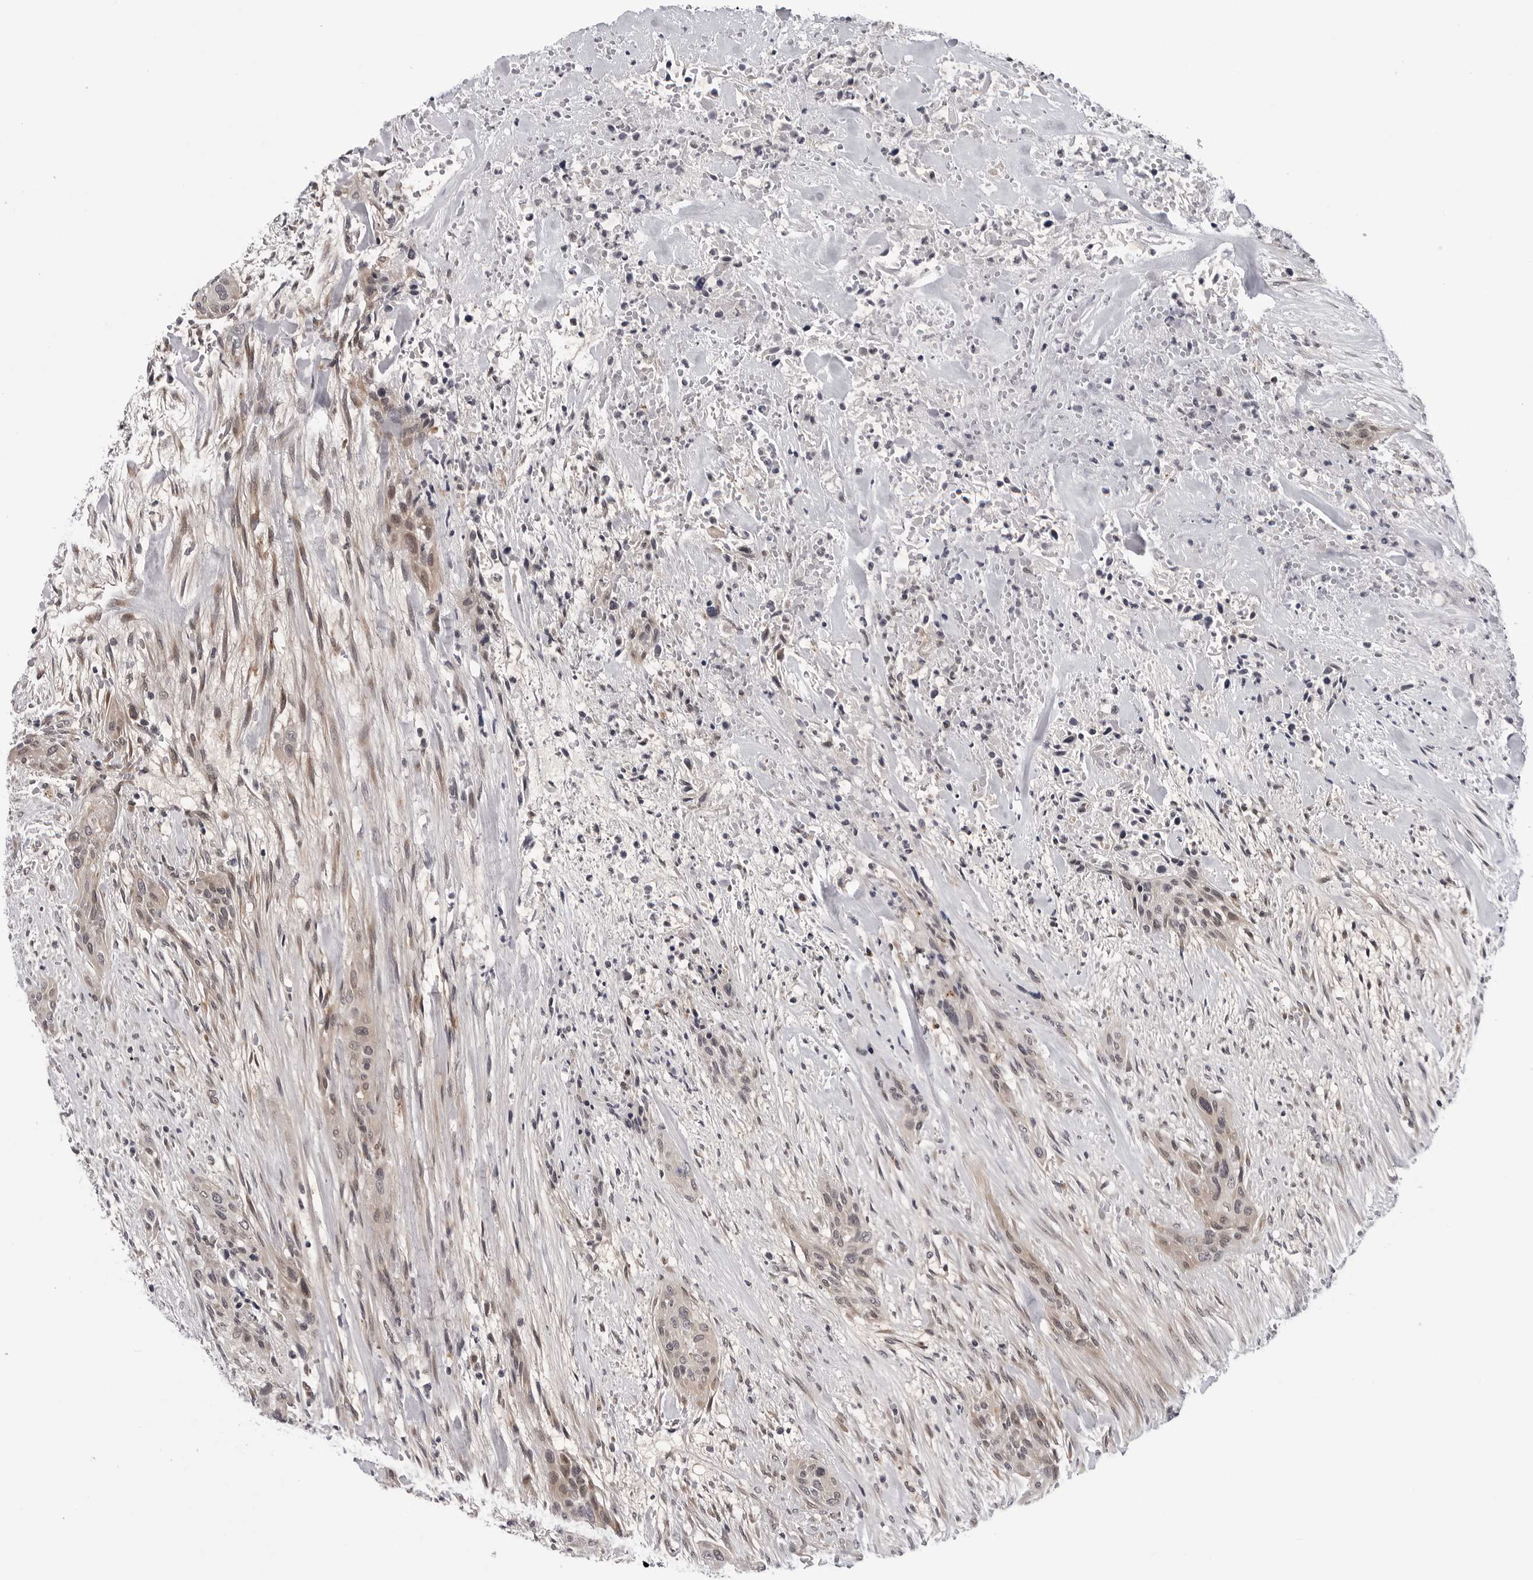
{"staining": {"intensity": "weak", "quantity": ">75%", "location": "cytoplasmic/membranous,nuclear"}, "tissue": "urothelial cancer", "cell_type": "Tumor cells", "image_type": "cancer", "snomed": [{"axis": "morphology", "description": "Urothelial carcinoma, High grade"}, {"axis": "topography", "description": "Urinary bladder"}], "caption": "DAB immunohistochemical staining of human high-grade urothelial carcinoma reveals weak cytoplasmic/membranous and nuclear protein expression in about >75% of tumor cells.", "gene": "KIAA1614", "patient": {"sex": "male", "age": 35}}